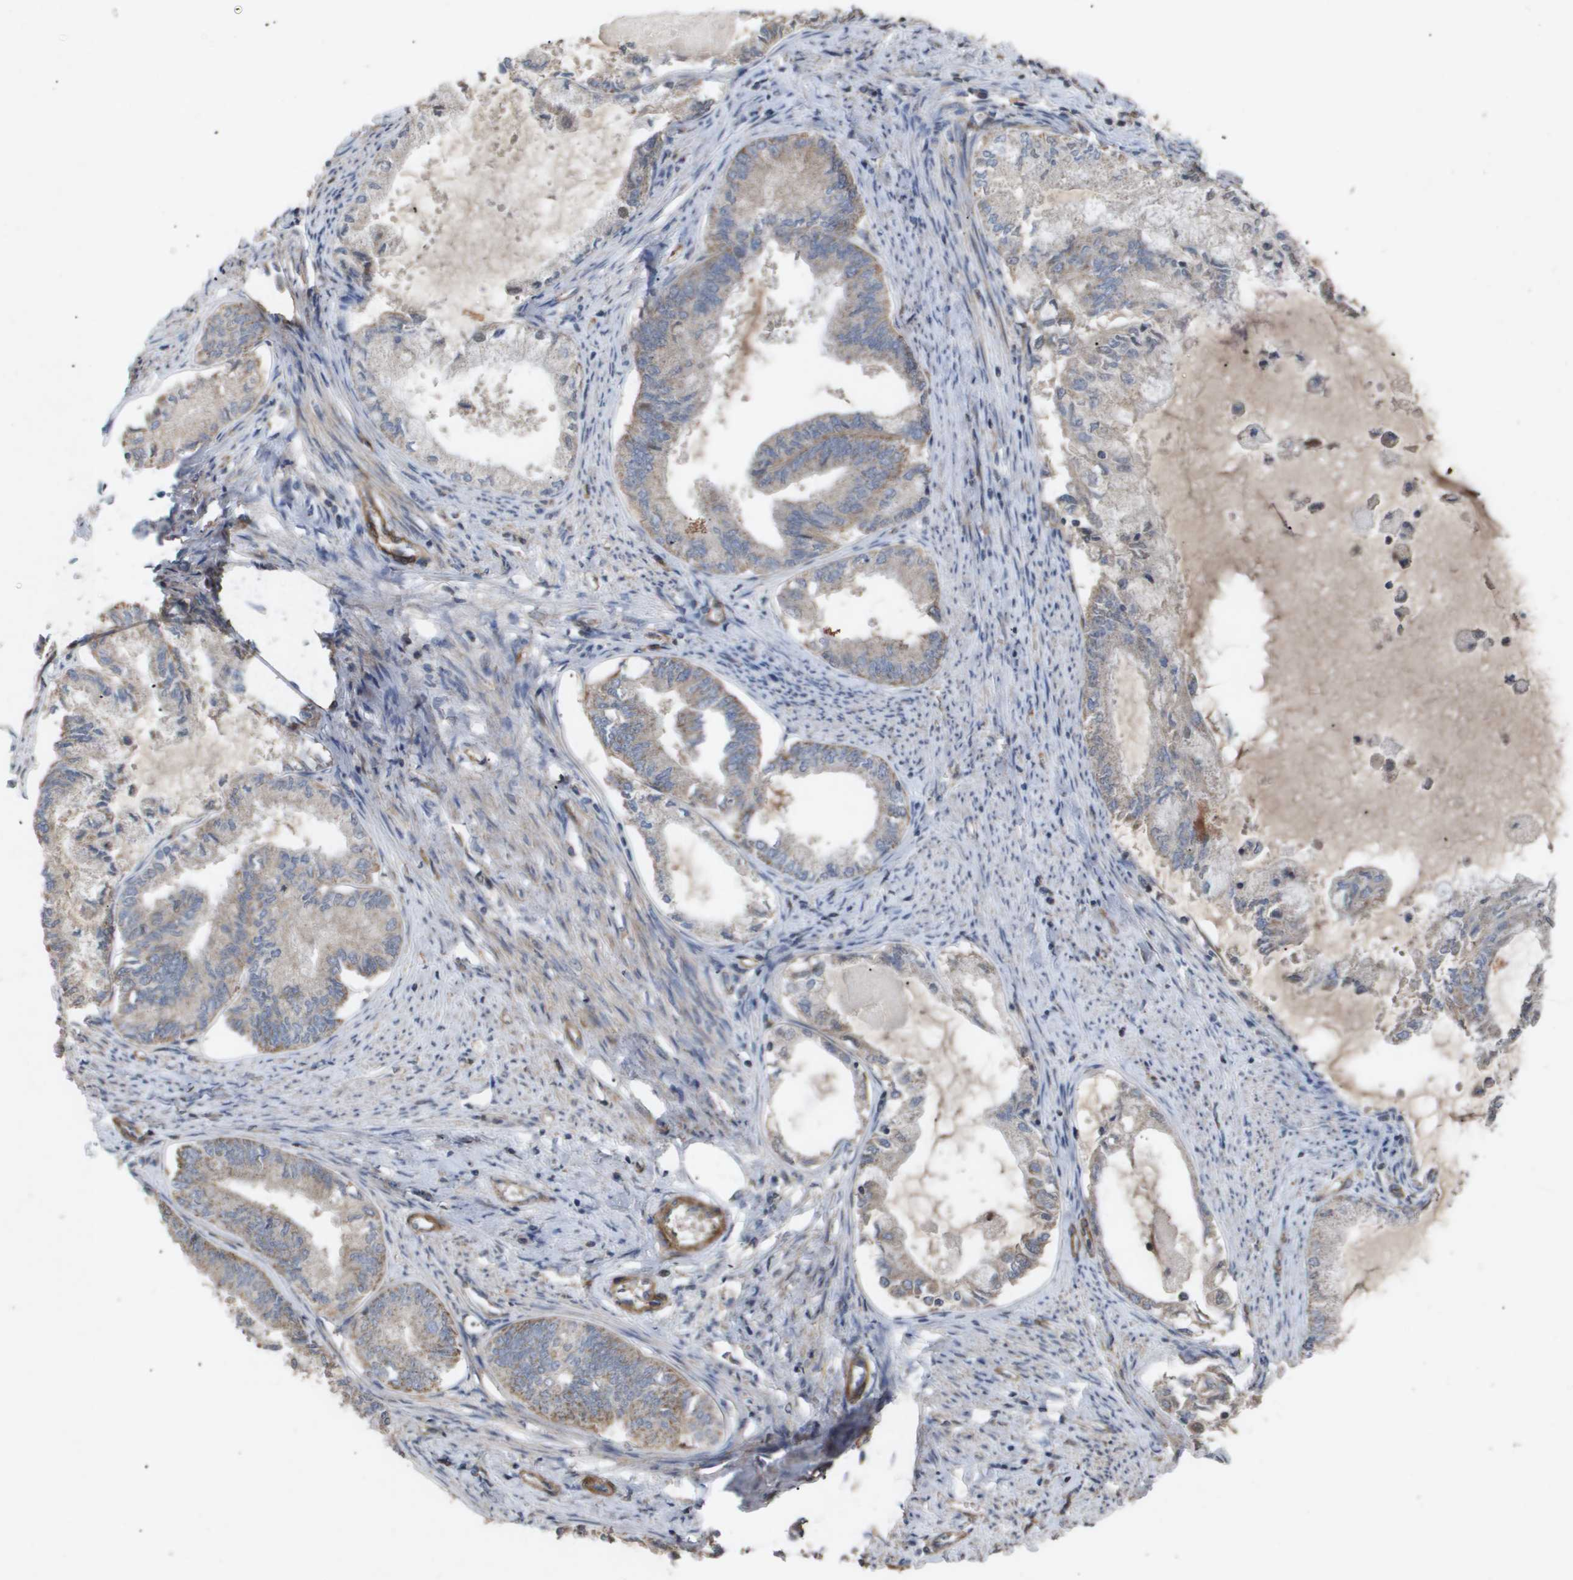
{"staining": {"intensity": "weak", "quantity": ">75%", "location": "cytoplasmic/membranous"}, "tissue": "endometrial cancer", "cell_type": "Tumor cells", "image_type": "cancer", "snomed": [{"axis": "morphology", "description": "Adenocarcinoma, NOS"}, {"axis": "topography", "description": "Endometrium"}], "caption": "Endometrial adenocarcinoma stained with immunohistochemistry displays weak cytoplasmic/membranous staining in approximately >75% of tumor cells. (IHC, brightfield microscopy, high magnification).", "gene": "TNS1", "patient": {"sex": "female", "age": 86}}